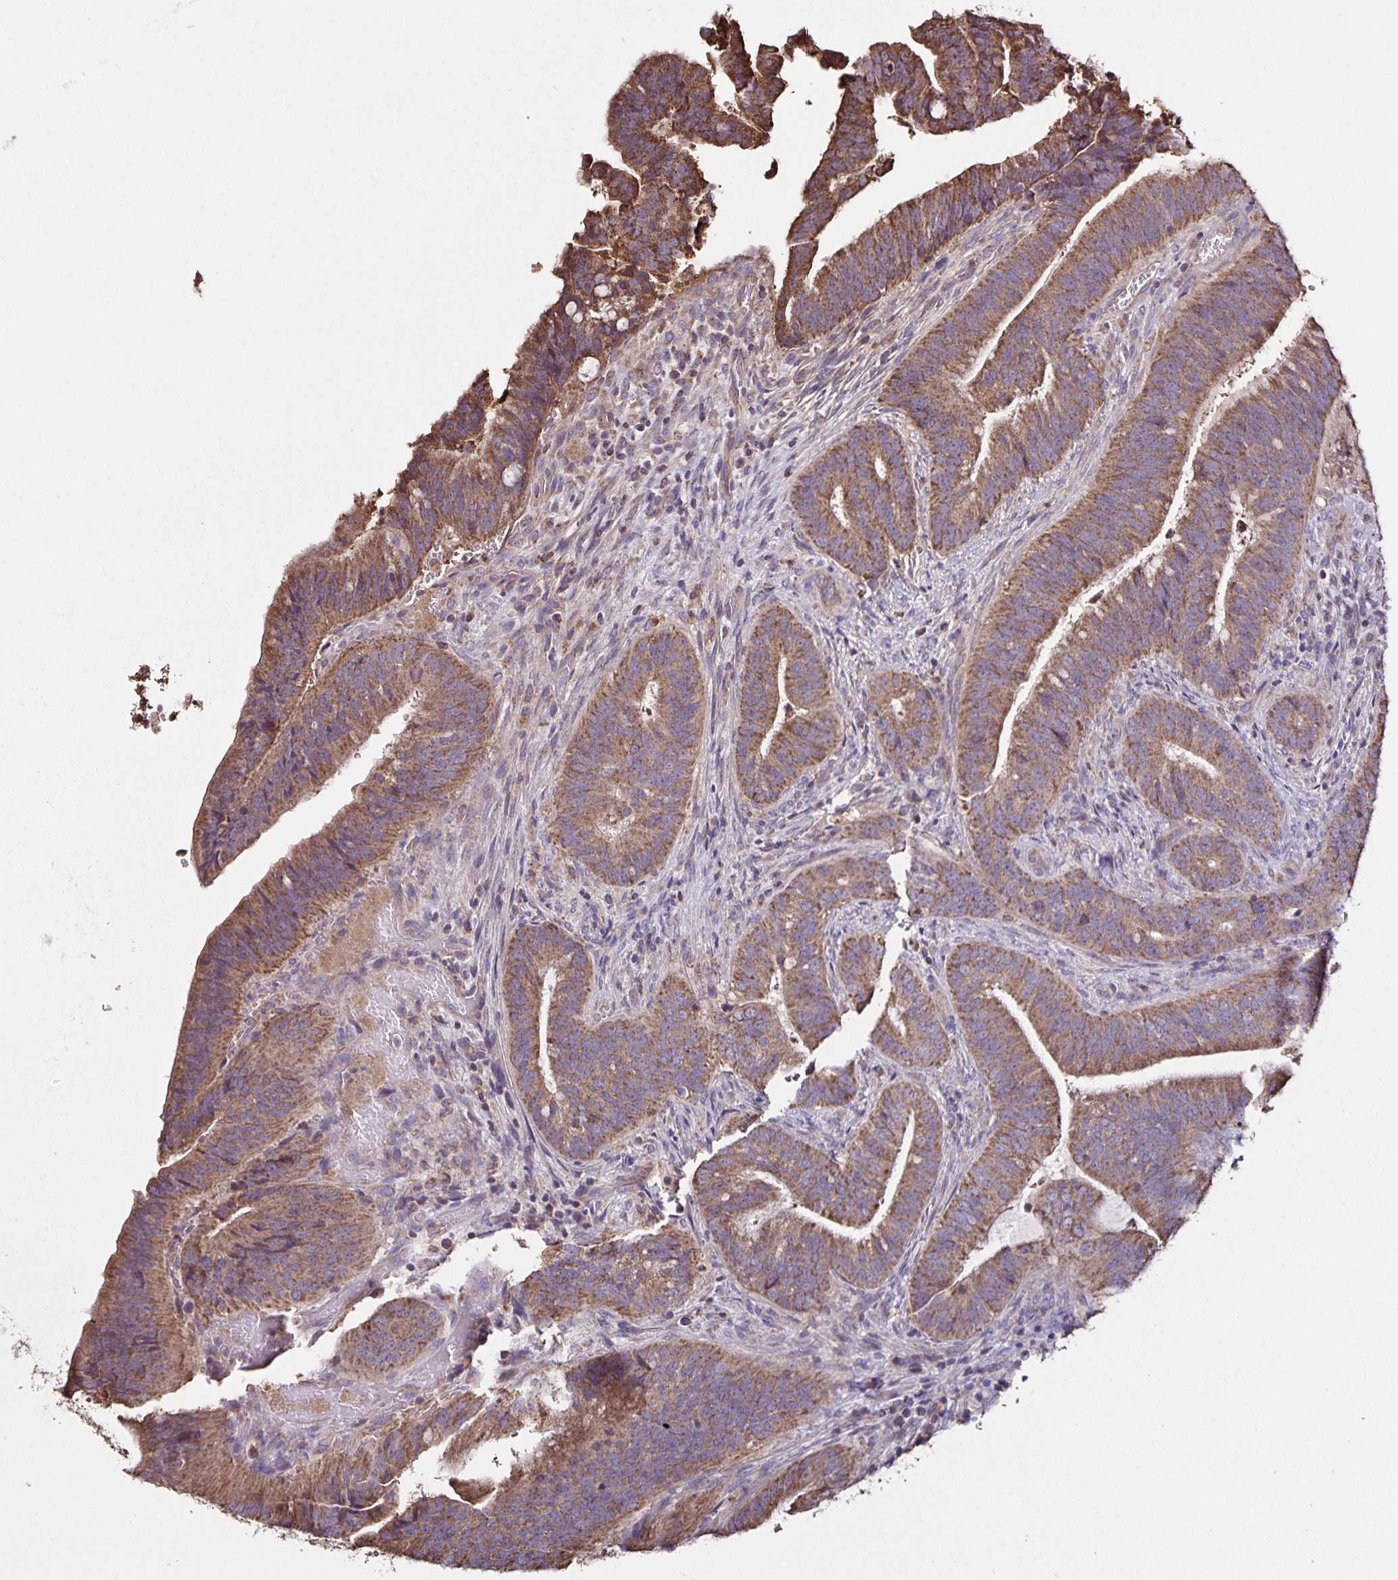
{"staining": {"intensity": "moderate", "quantity": ">75%", "location": "cytoplasmic/membranous"}, "tissue": "colorectal cancer", "cell_type": "Tumor cells", "image_type": "cancer", "snomed": [{"axis": "morphology", "description": "Adenocarcinoma, NOS"}, {"axis": "topography", "description": "Colon"}], "caption": "Adenocarcinoma (colorectal) stained with DAB (3,3'-diaminobenzidine) IHC shows medium levels of moderate cytoplasmic/membranous expression in about >75% of tumor cells.", "gene": "MAN1A1", "patient": {"sex": "female", "age": 43}}